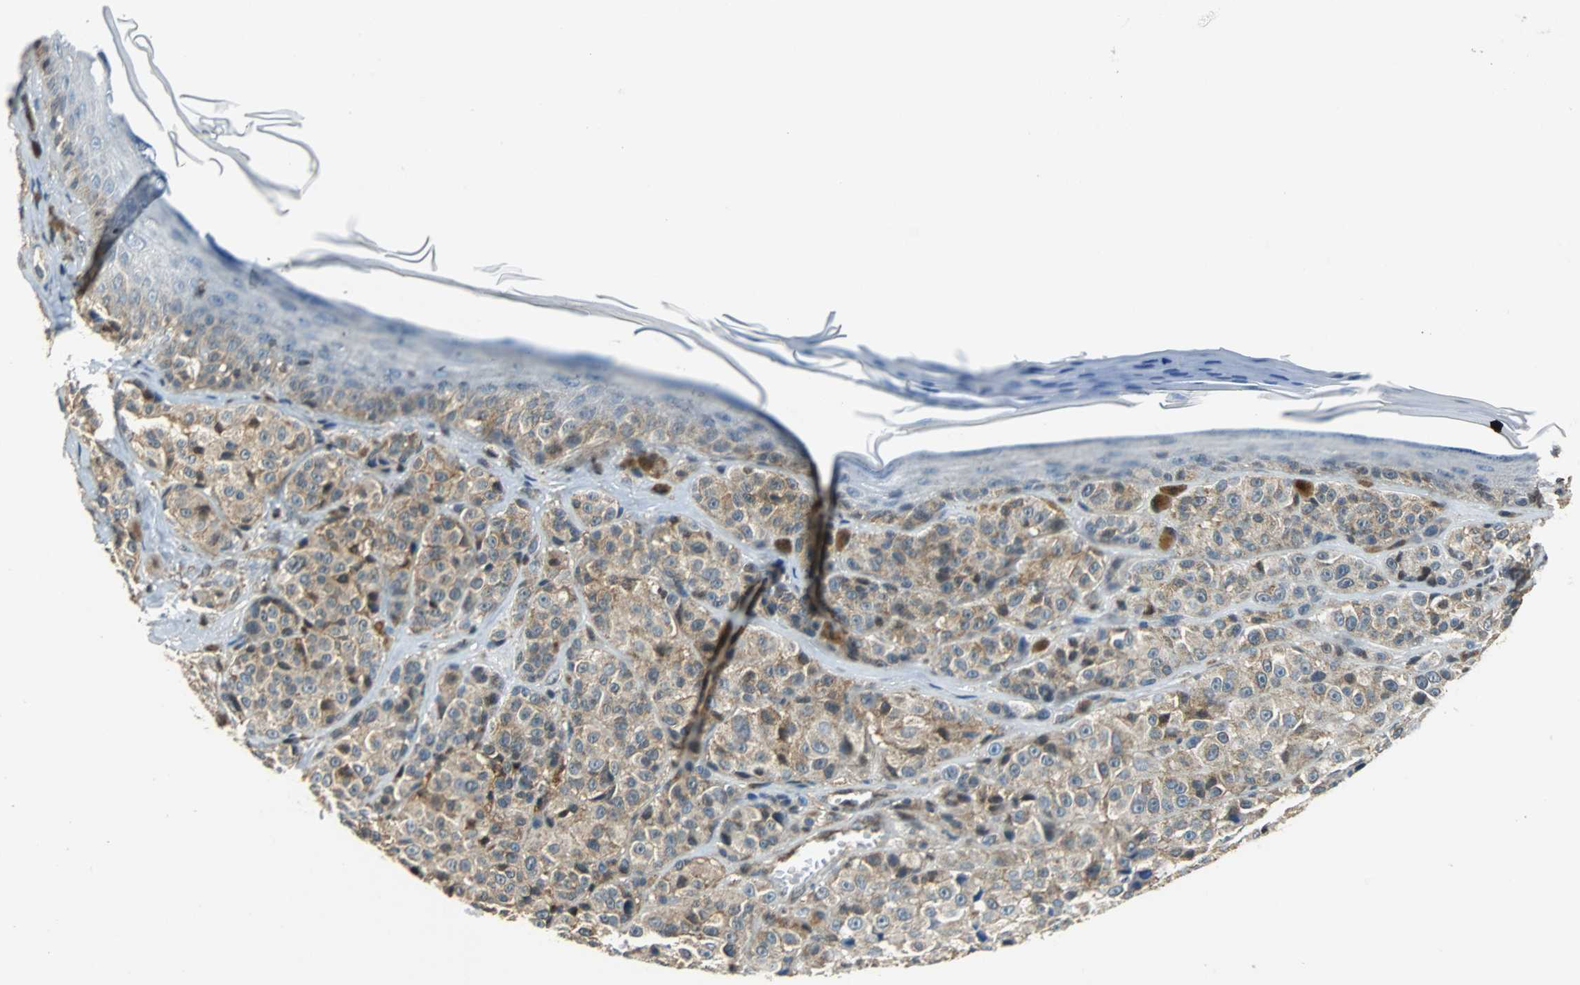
{"staining": {"intensity": "weak", "quantity": ">75%", "location": "cytoplasmic/membranous"}, "tissue": "melanoma", "cell_type": "Tumor cells", "image_type": "cancer", "snomed": [{"axis": "morphology", "description": "Malignant melanoma, NOS"}, {"axis": "topography", "description": "Skin"}], "caption": "Immunohistochemistry (IHC) staining of malignant melanoma, which reveals low levels of weak cytoplasmic/membranous staining in about >75% of tumor cells indicating weak cytoplasmic/membranous protein staining. The staining was performed using DAB (brown) for protein detection and nuclei were counterstained in hematoxylin (blue).", "gene": "GSDMD", "patient": {"sex": "female", "age": 75}}